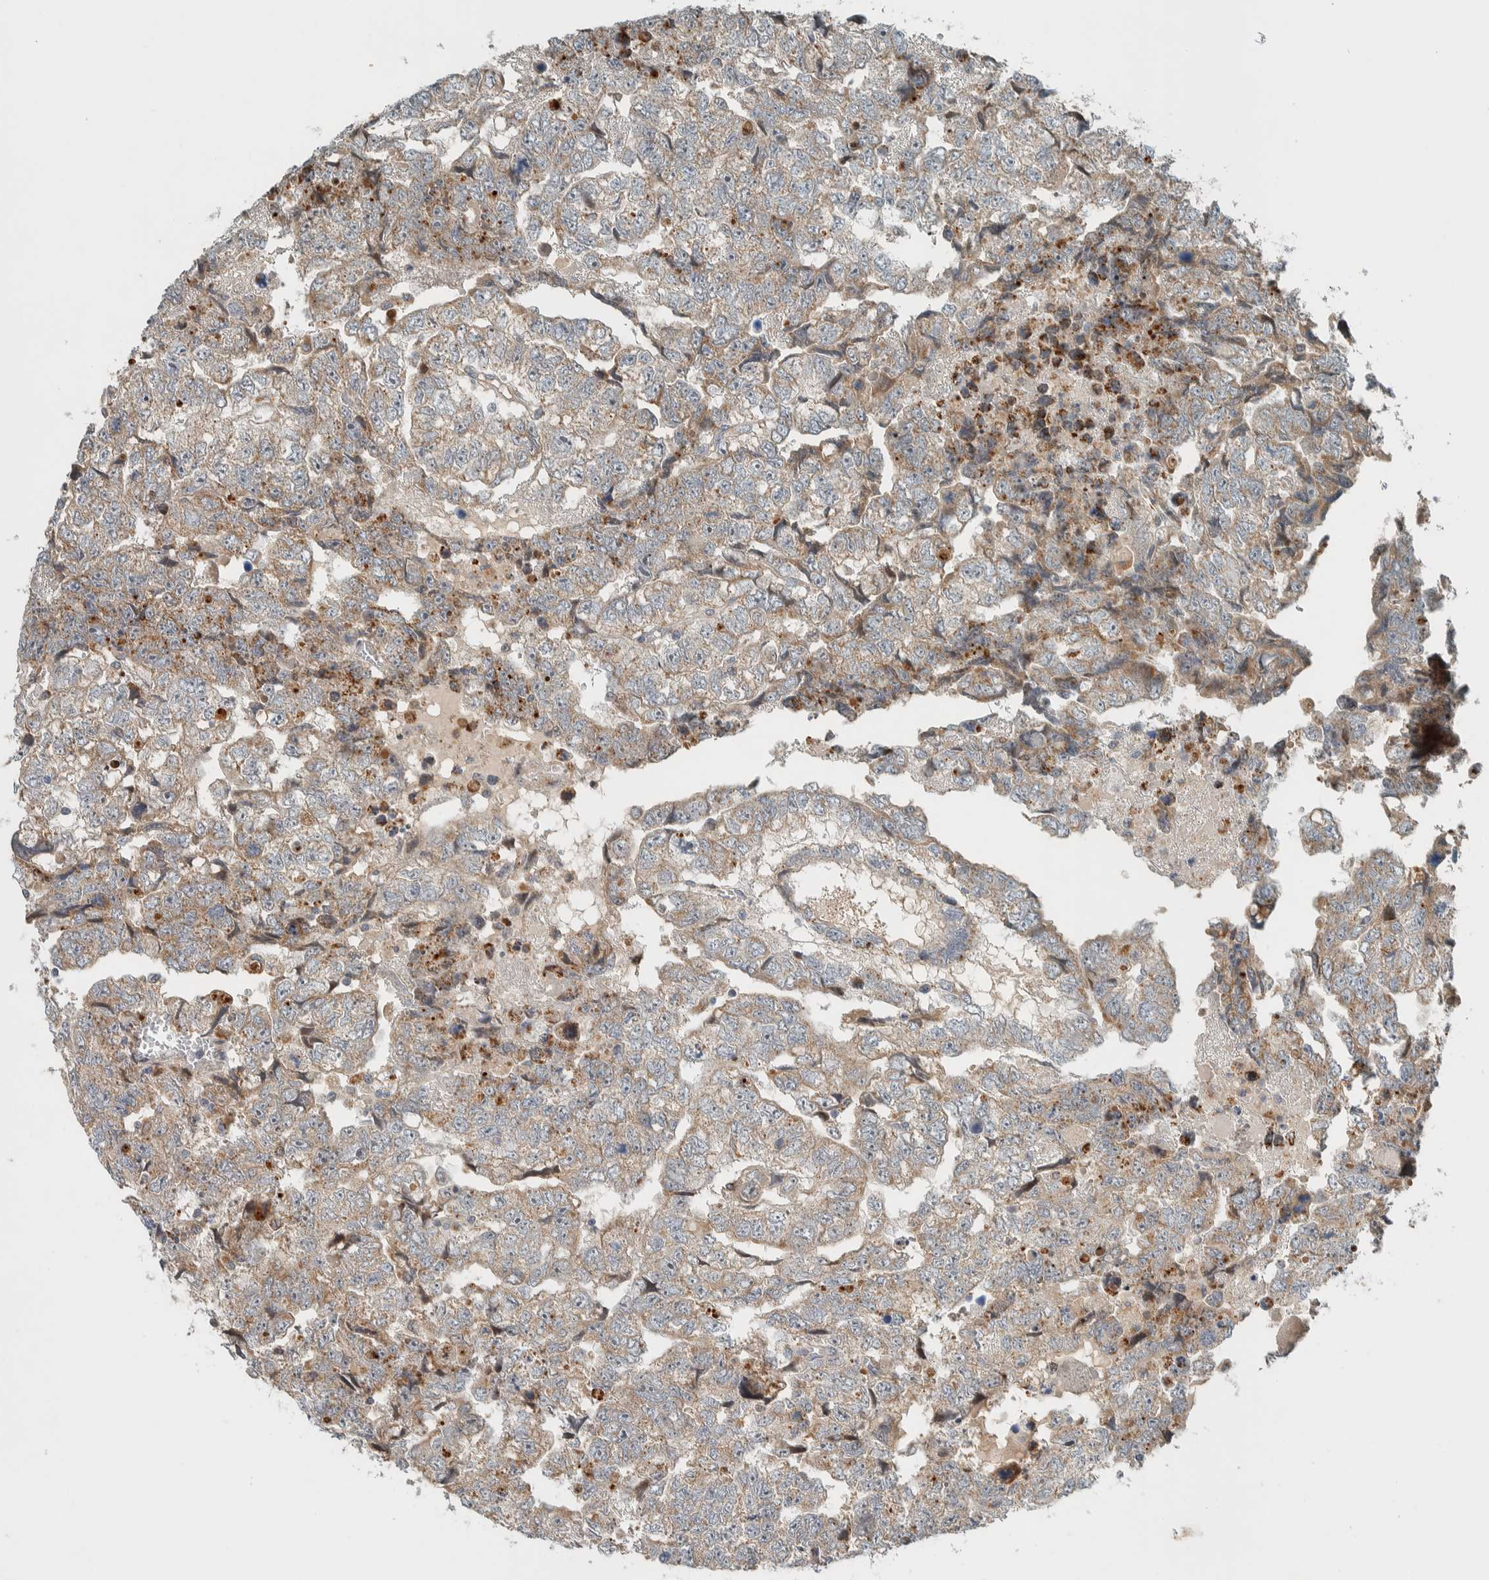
{"staining": {"intensity": "weak", "quantity": "<25%", "location": "cytoplasmic/membranous"}, "tissue": "testis cancer", "cell_type": "Tumor cells", "image_type": "cancer", "snomed": [{"axis": "morphology", "description": "Carcinoma, Embryonal, NOS"}, {"axis": "topography", "description": "Testis"}], "caption": "IHC of human testis cancer demonstrates no staining in tumor cells.", "gene": "SLFN12L", "patient": {"sex": "male", "age": 36}}